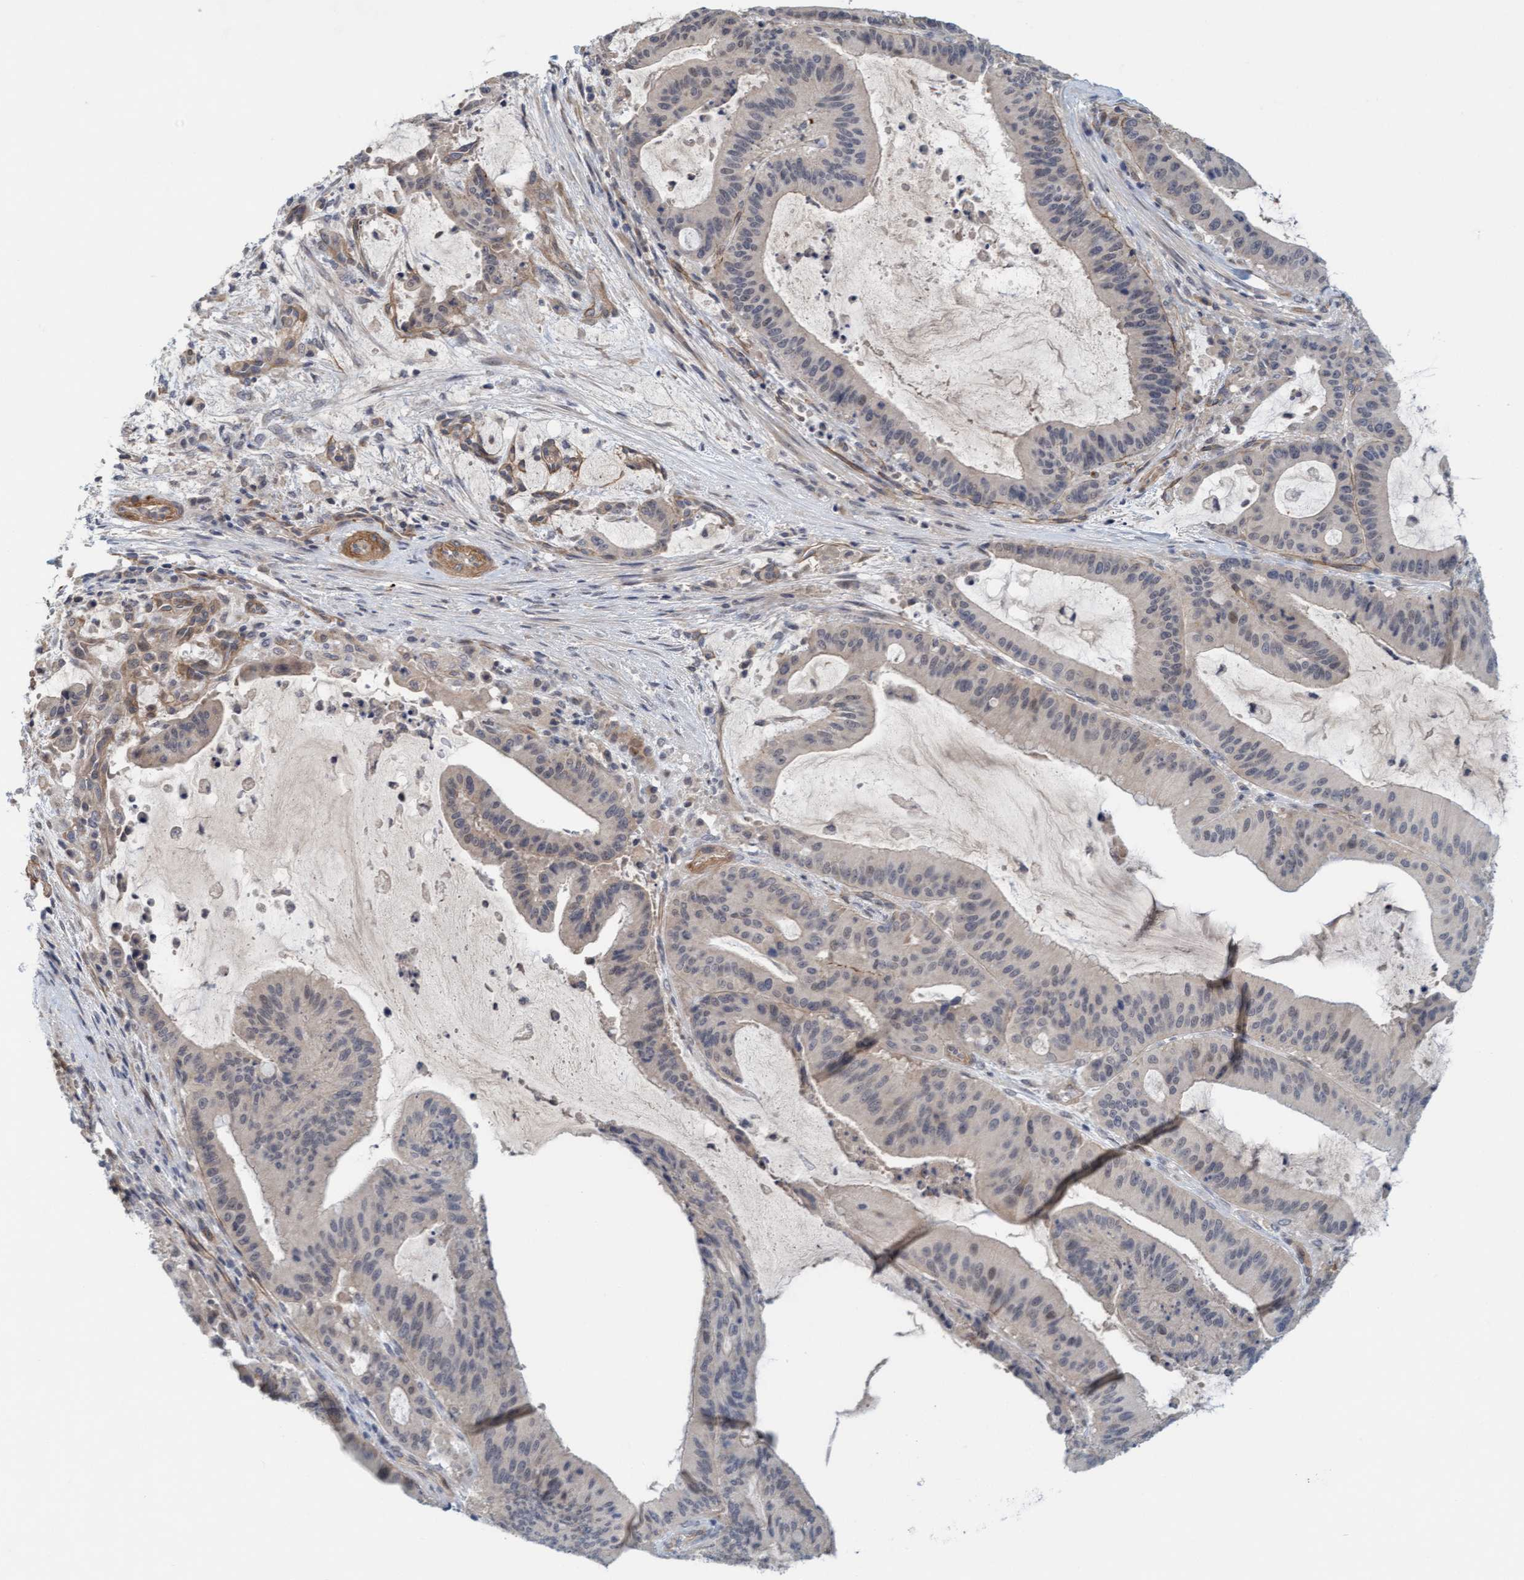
{"staining": {"intensity": "weak", "quantity": "<25%", "location": "nuclear"}, "tissue": "liver cancer", "cell_type": "Tumor cells", "image_type": "cancer", "snomed": [{"axis": "morphology", "description": "Normal tissue, NOS"}, {"axis": "morphology", "description": "Cholangiocarcinoma"}, {"axis": "topography", "description": "Liver"}, {"axis": "topography", "description": "Peripheral nerve tissue"}], "caption": "Immunohistochemistry (IHC) photomicrograph of cholangiocarcinoma (liver) stained for a protein (brown), which reveals no positivity in tumor cells.", "gene": "TSTD2", "patient": {"sex": "female", "age": 73}}